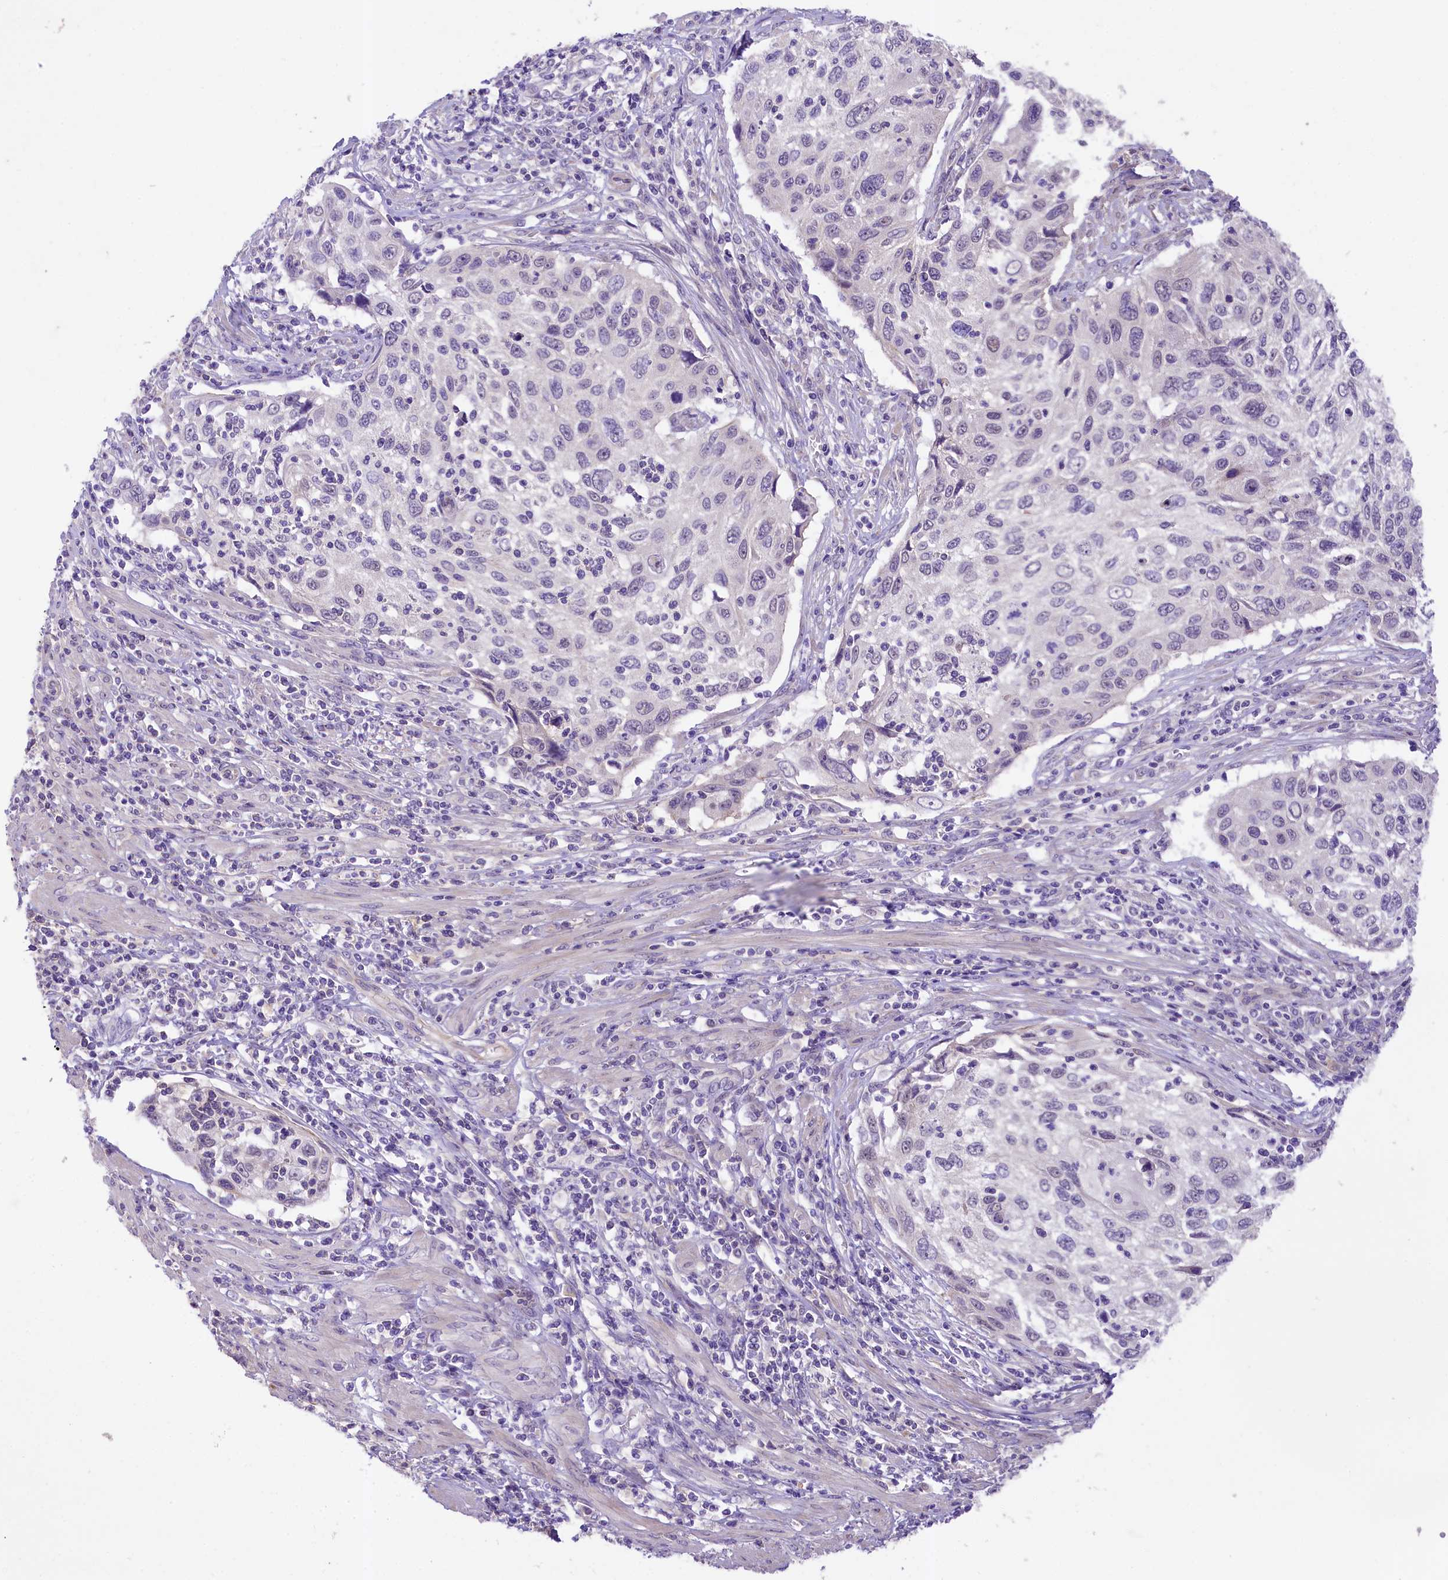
{"staining": {"intensity": "negative", "quantity": "none", "location": "none"}, "tissue": "cervical cancer", "cell_type": "Tumor cells", "image_type": "cancer", "snomed": [{"axis": "morphology", "description": "Squamous cell carcinoma, NOS"}, {"axis": "topography", "description": "Cervix"}], "caption": "There is no significant positivity in tumor cells of squamous cell carcinoma (cervical).", "gene": "UBXN6", "patient": {"sex": "female", "age": 70}}